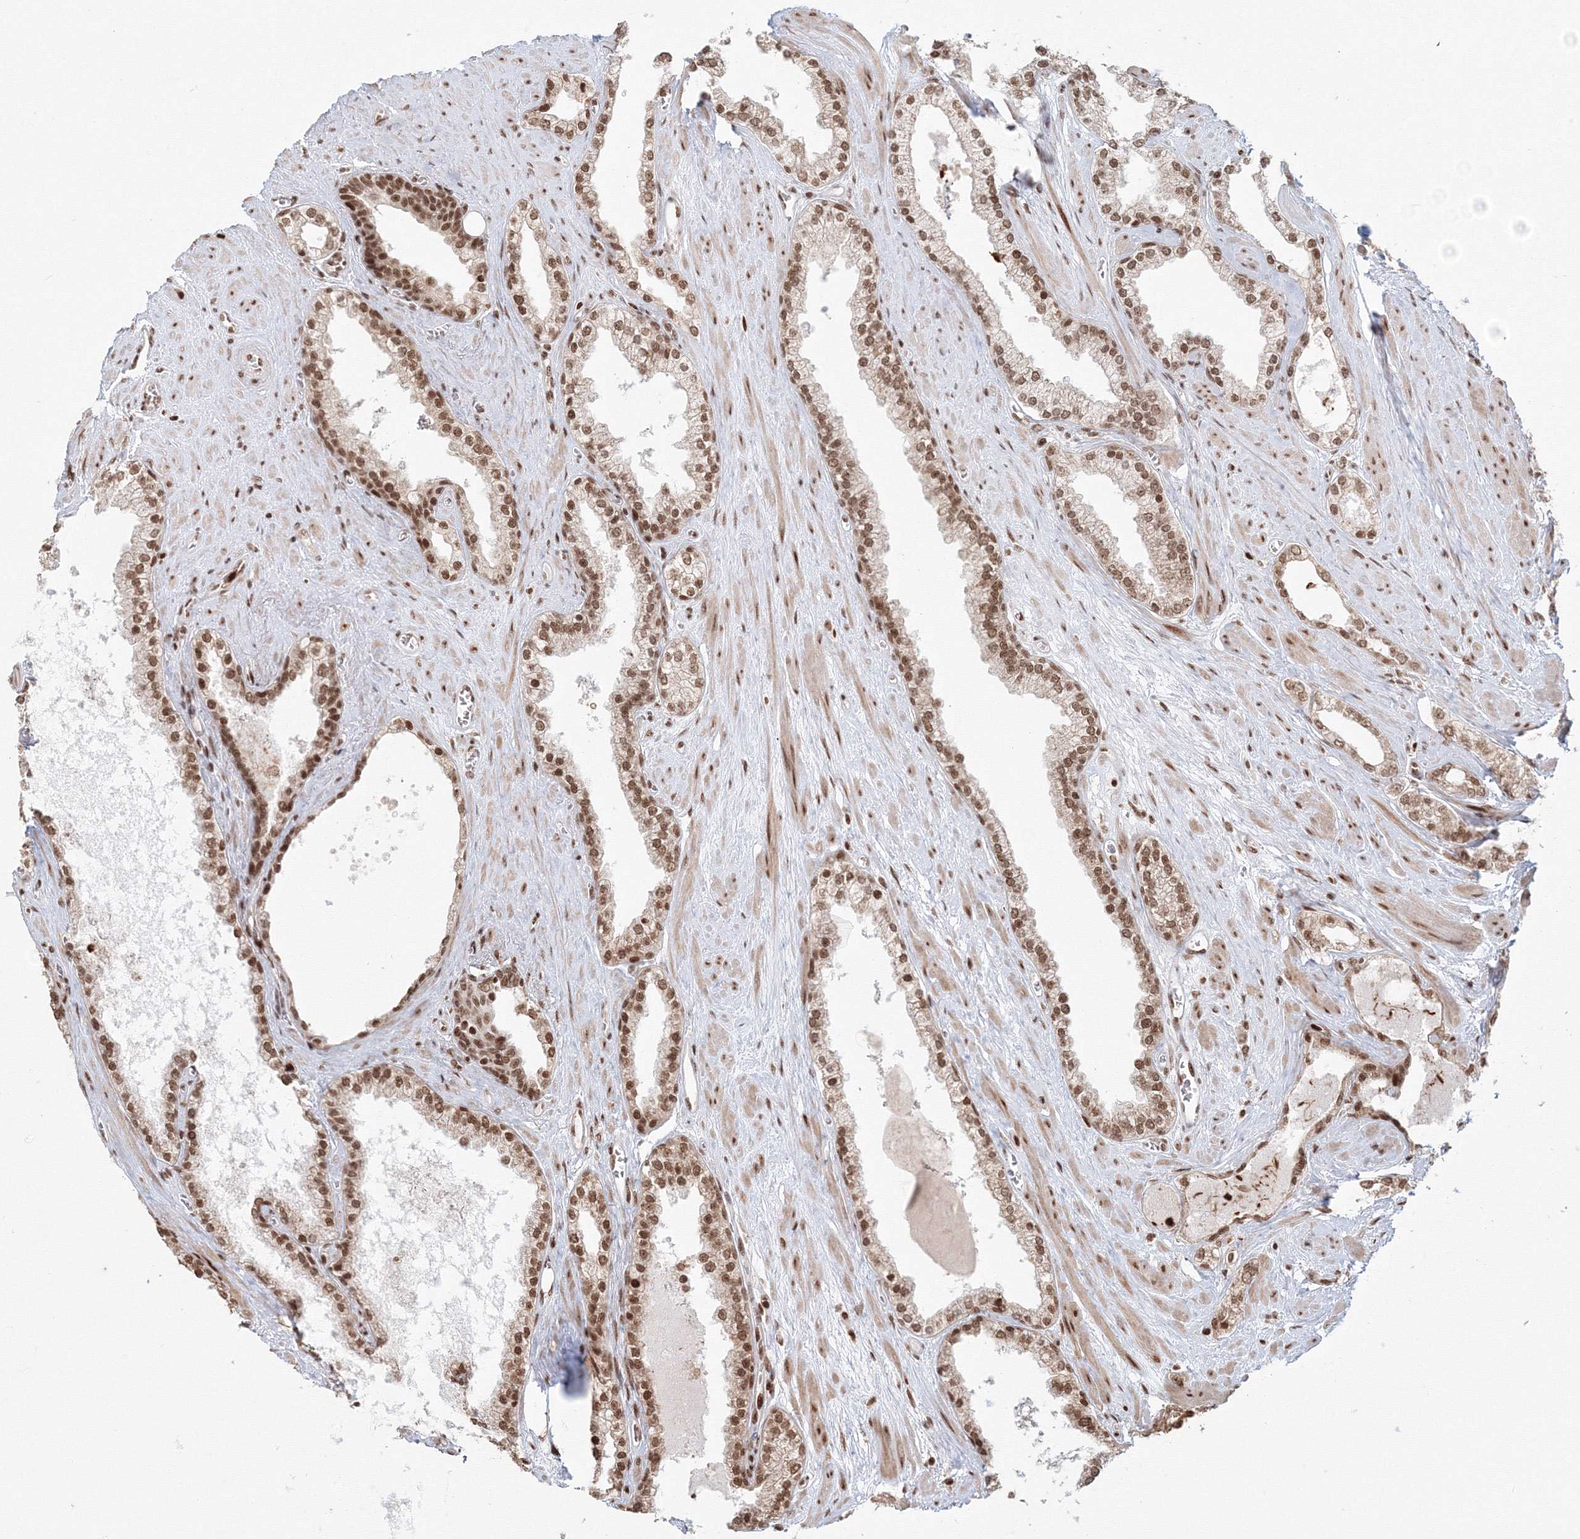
{"staining": {"intensity": "moderate", "quantity": ">75%", "location": "nuclear"}, "tissue": "prostate cancer", "cell_type": "Tumor cells", "image_type": "cancer", "snomed": [{"axis": "morphology", "description": "Adenocarcinoma, Low grade"}, {"axis": "topography", "description": "Prostate"}], "caption": "A high-resolution image shows immunohistochemistry staining of prostate cancer, which demonstrates moderate nuclear positivity in approximately >75% of tumor cells.", "gene": "KIF20A", "patient": {"sex": "male", "age": 62}}